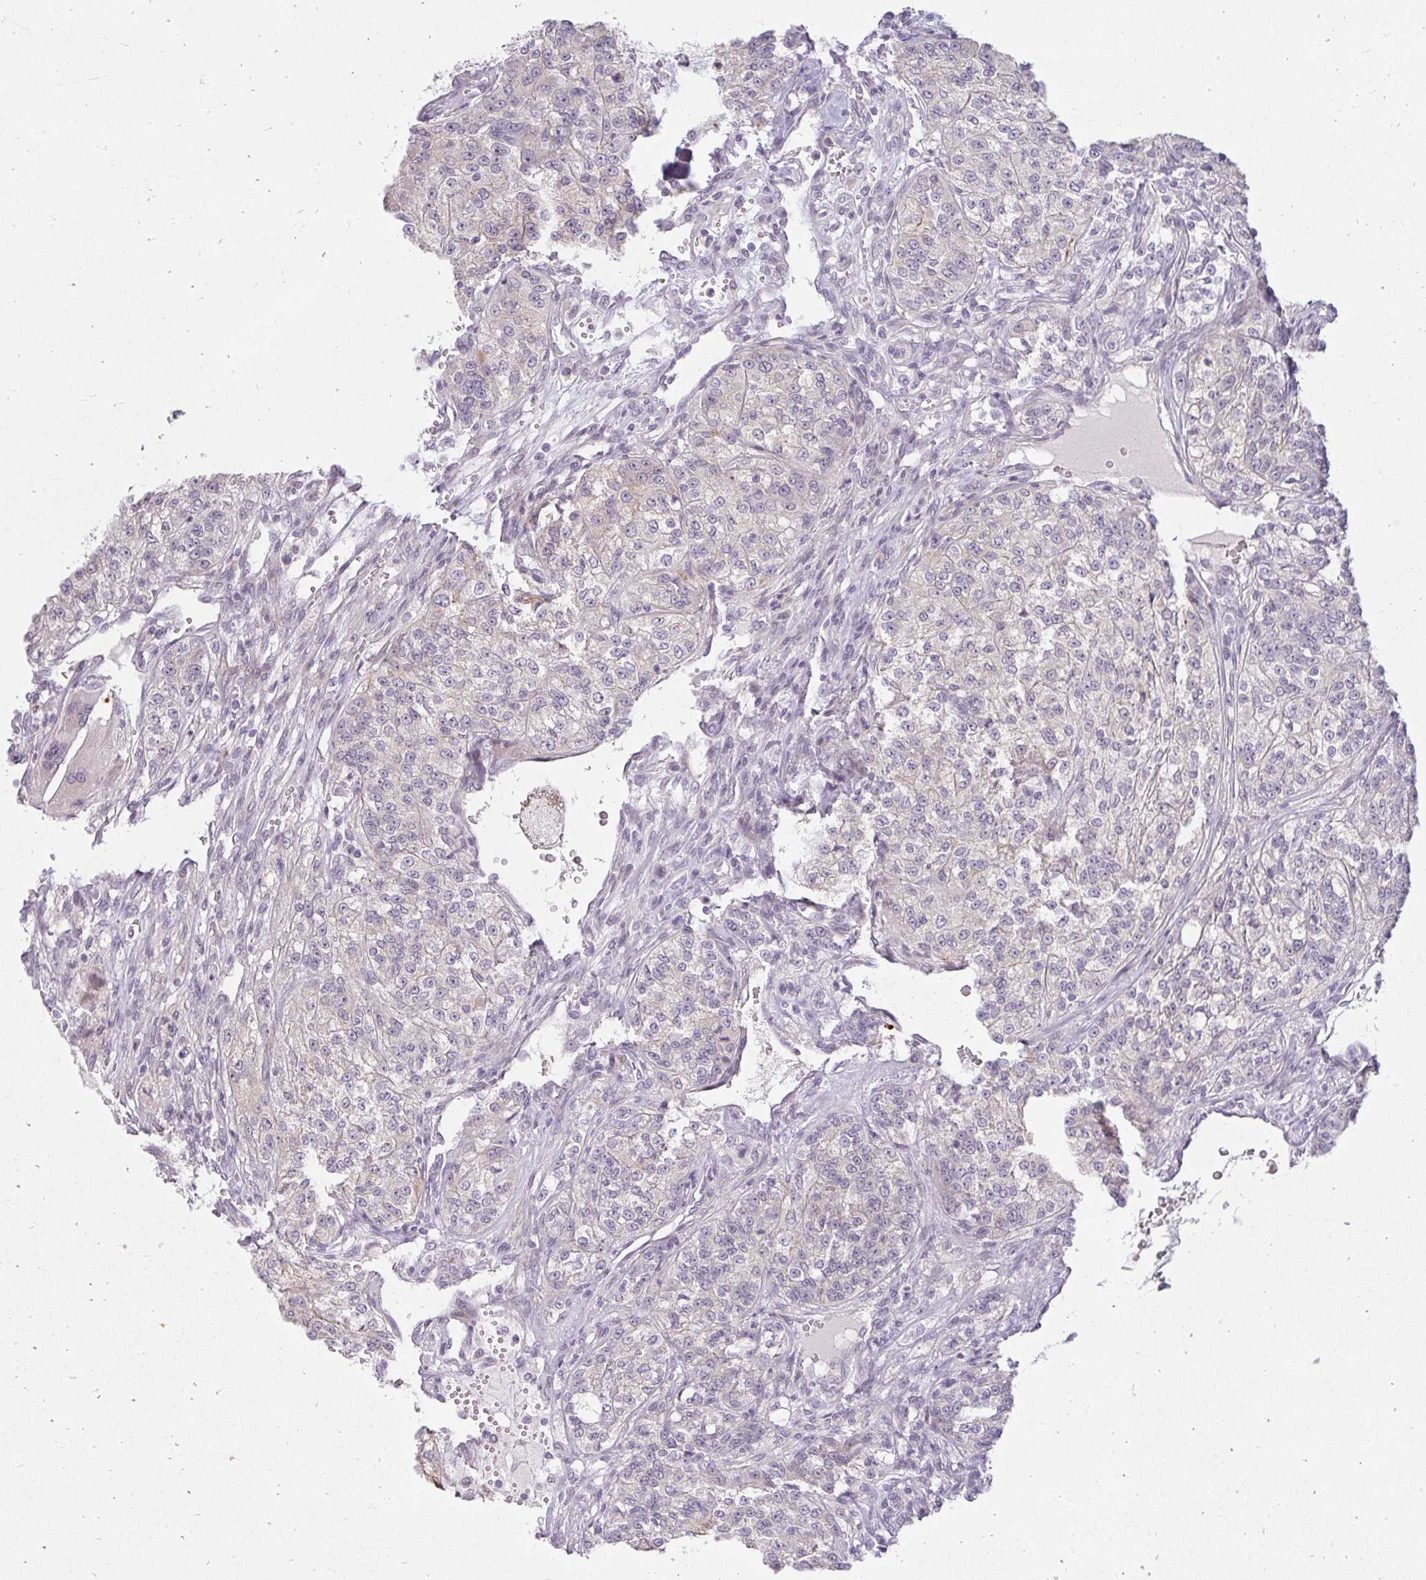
{"staining": {"intensity": "negative", "quantity": "none", "location": "none"}, "tissue": "renal cancer", "cell_type": "Tumor cells", "image_type": "cancer", "snomed": [{"axis": "morphology", "description": "Adenocarcinoma, NOS"}, {"axis": "topography", "description": "Kidney"}], "caption": "Tumor cells show no significant protein positivity in renal adenocarcinoma.", "gene": "ZFYVE26", "patient": {"sex": "female", "age": 63}}